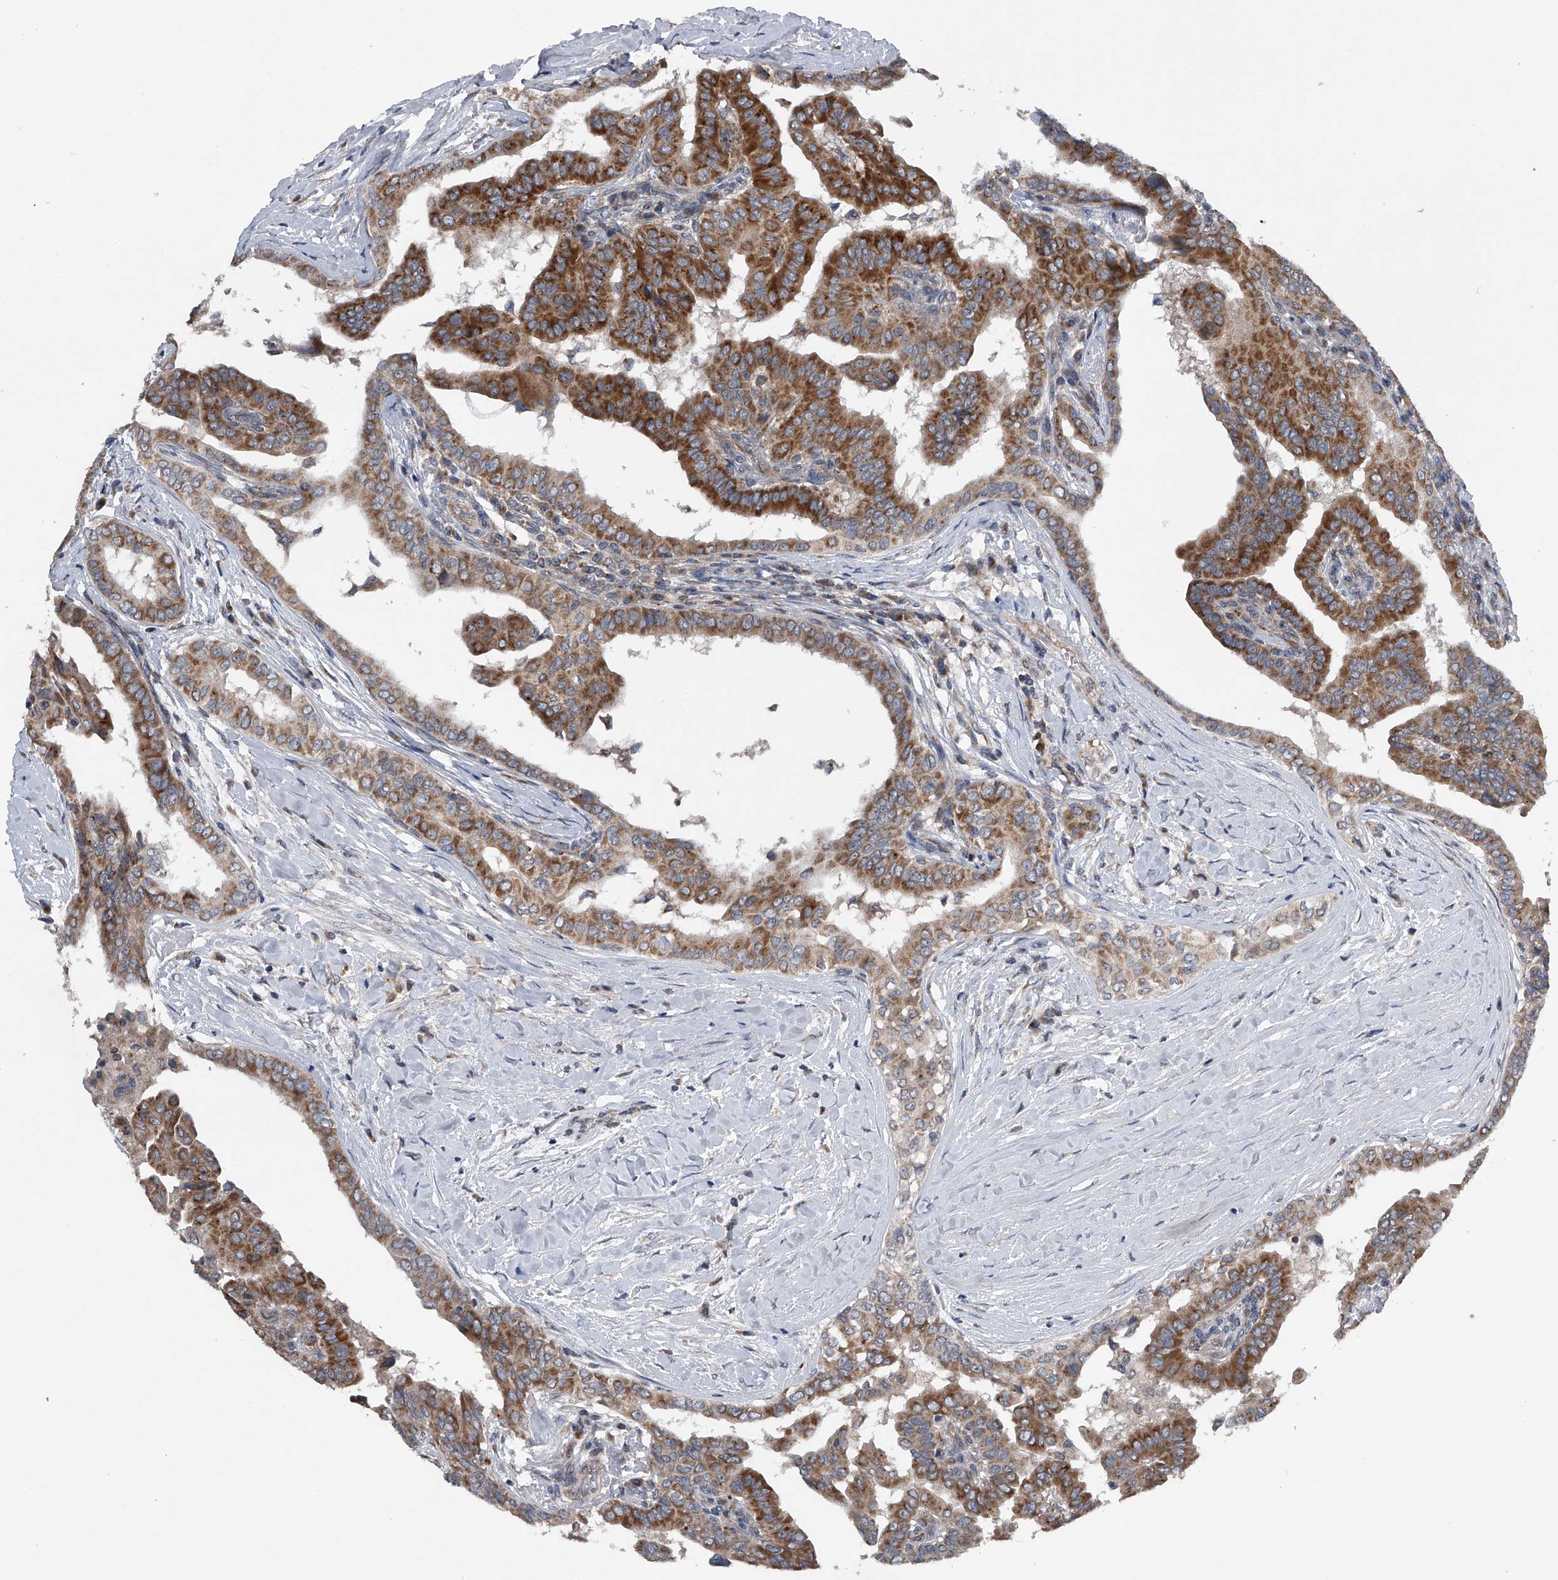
{"staining": {"intensity": "strong", "quantity": ">75%", "location": "cytoplasmic/membranous"}, "tissue": "thyroid cancer", "cell_type": "Tumor cells", "image_type": "cancer", "snomed": [{"axis": "morphology", "description": "Papillary adenocarcinoma, NOS"}, {"axis": "topography", "description": "Thyroid gland"}], "caption": "Papillary adenocarcinoma (thyroid) stained with a protein marker exhibits strong staining in tumor cells.", "gene": "LYRM4", "patient": {"sex": "male", "age": 33}}